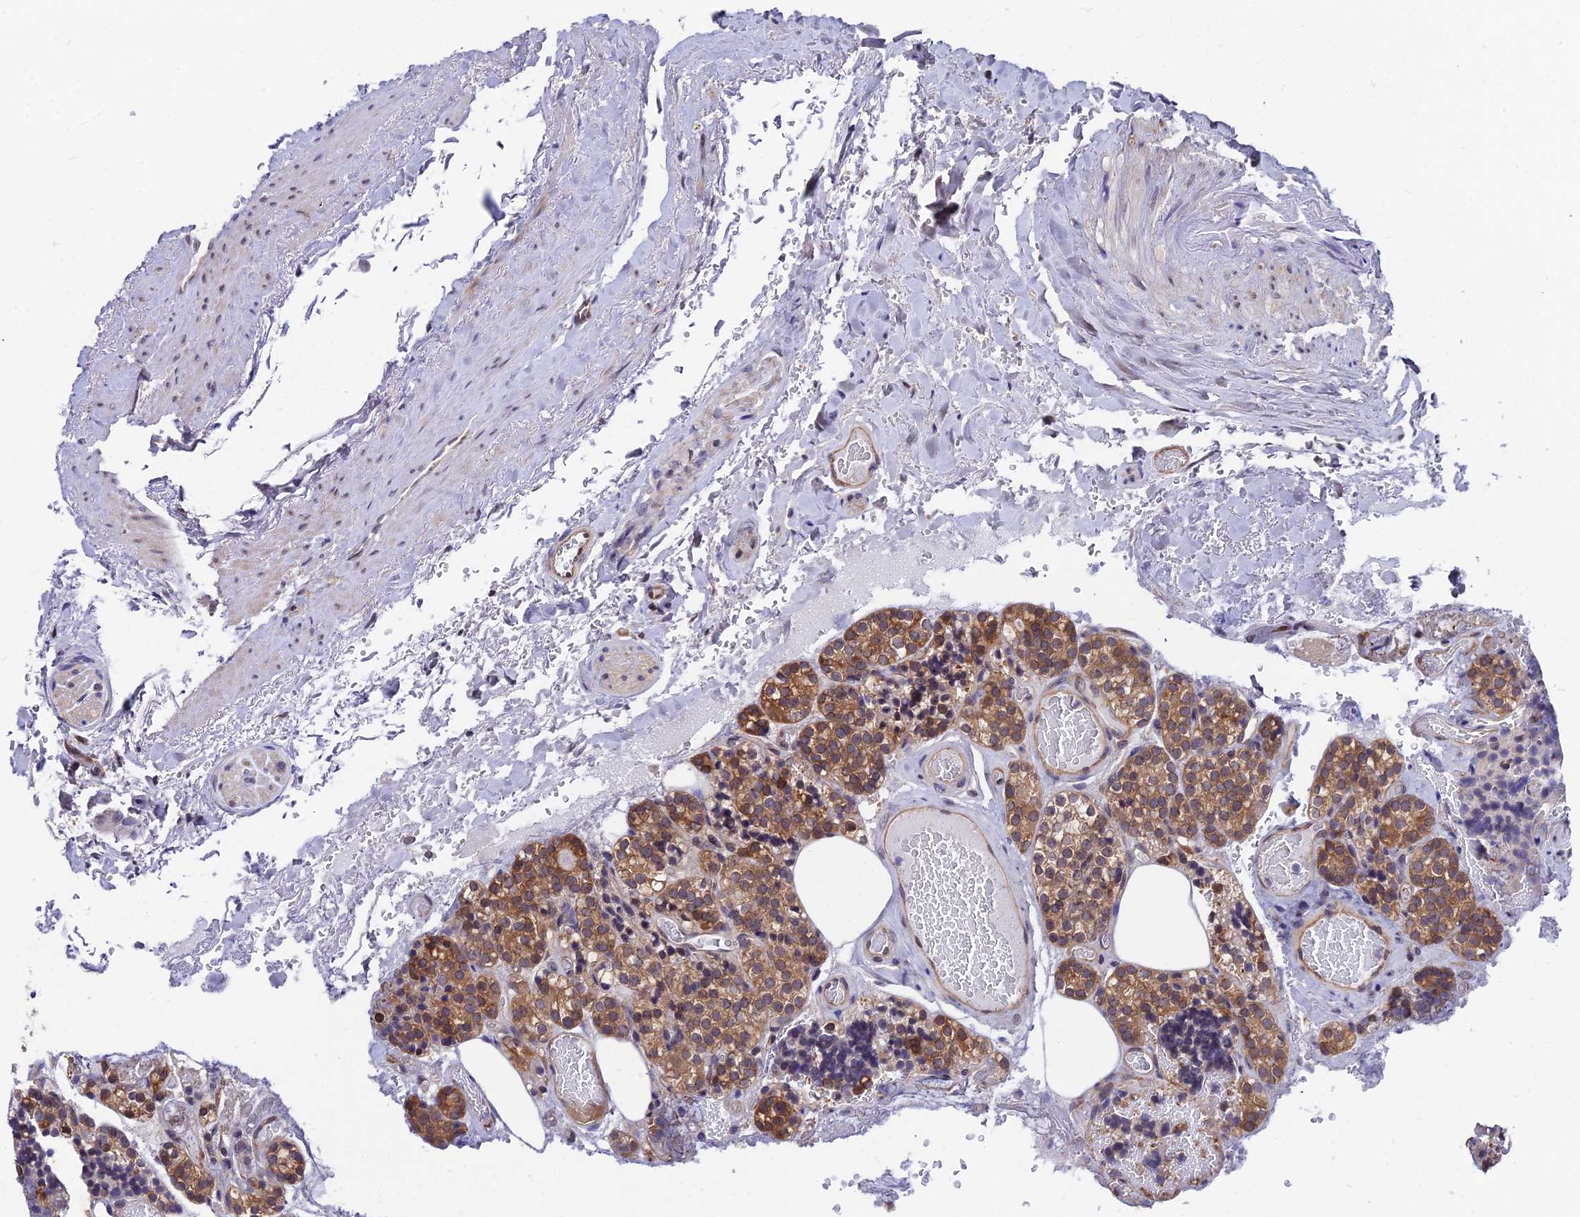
{"staining": {"intensity": "moderate", "quantity": ">75%", "location": "cytoplasmic/membranous"}, "tissue": "parathyroid gland", "cell_type": "Glandular cells", "image_type": "normal", "snomed": [{"axis": "morphology", "description": "Normal tissue, NOS"}, {"axis": "topography", "description": "Parathyroid gland"}], "caption": "Glandular cells demonstrate medium levels of moderate cytoplasmic/membranous positivity in approximately >75% of cells in normal human parathyroid gland.", "gene": "INPP4A", "patient": {"sex": "male", "age": 87}}